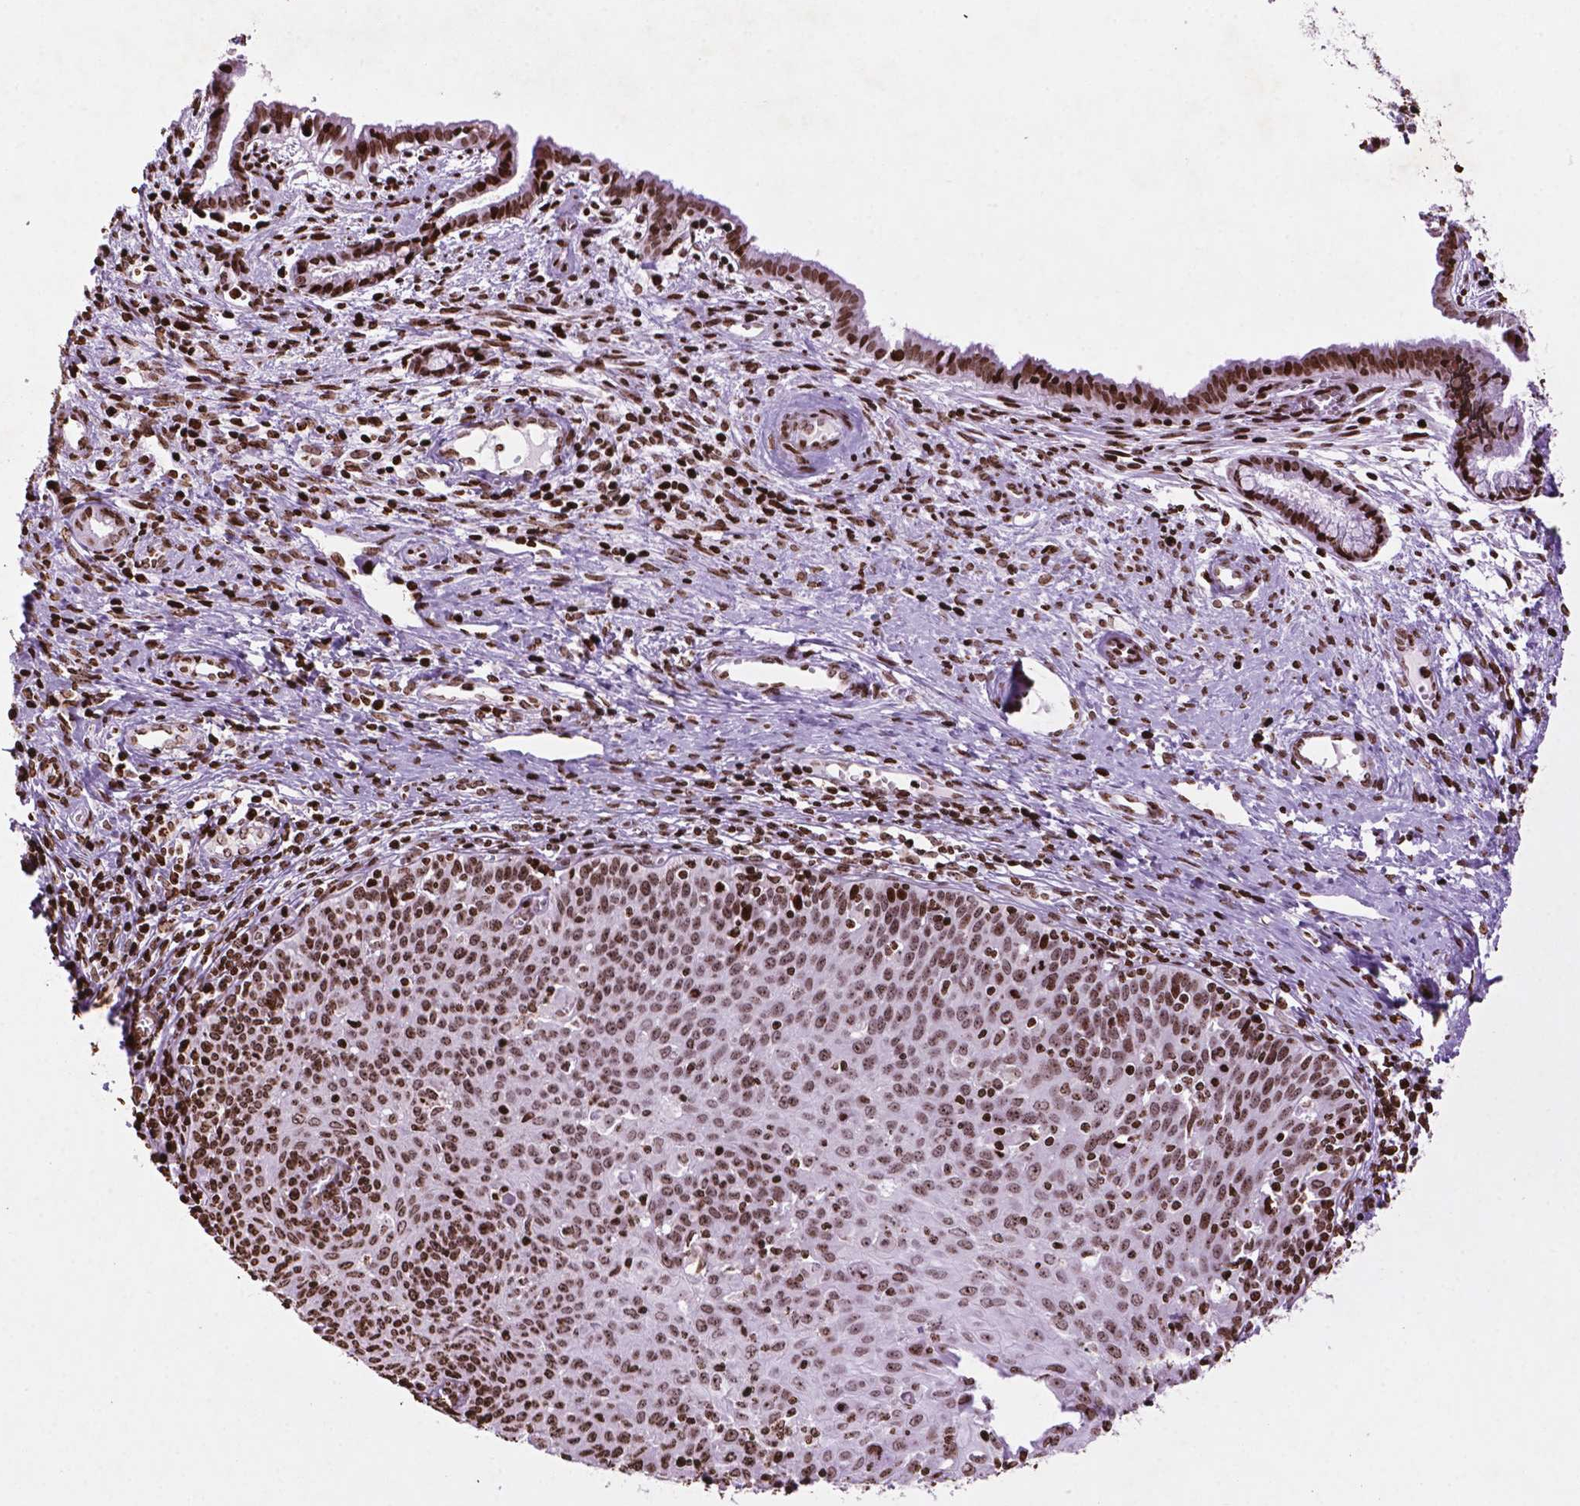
{"staining": {"intensity": "strong", "quantity": ">75%", "location": "nuclear"}, "tissue": "cervical cancer", "cell_type": "Tumor cells", "image_type": "cancer", "snomed": [{"axis": "morphology", "description": "Squamous cell carcinoma, NOS"}, {"axis": "topography", "description": "Cervix"}], "caption": "A brown stain highlights strong nuclear staining of a protein in human cervical cancer (squamous cell carcinoma) tumor cells.", "gene": "TMEM250", "patient": {"sex": "female", "age": 38}}